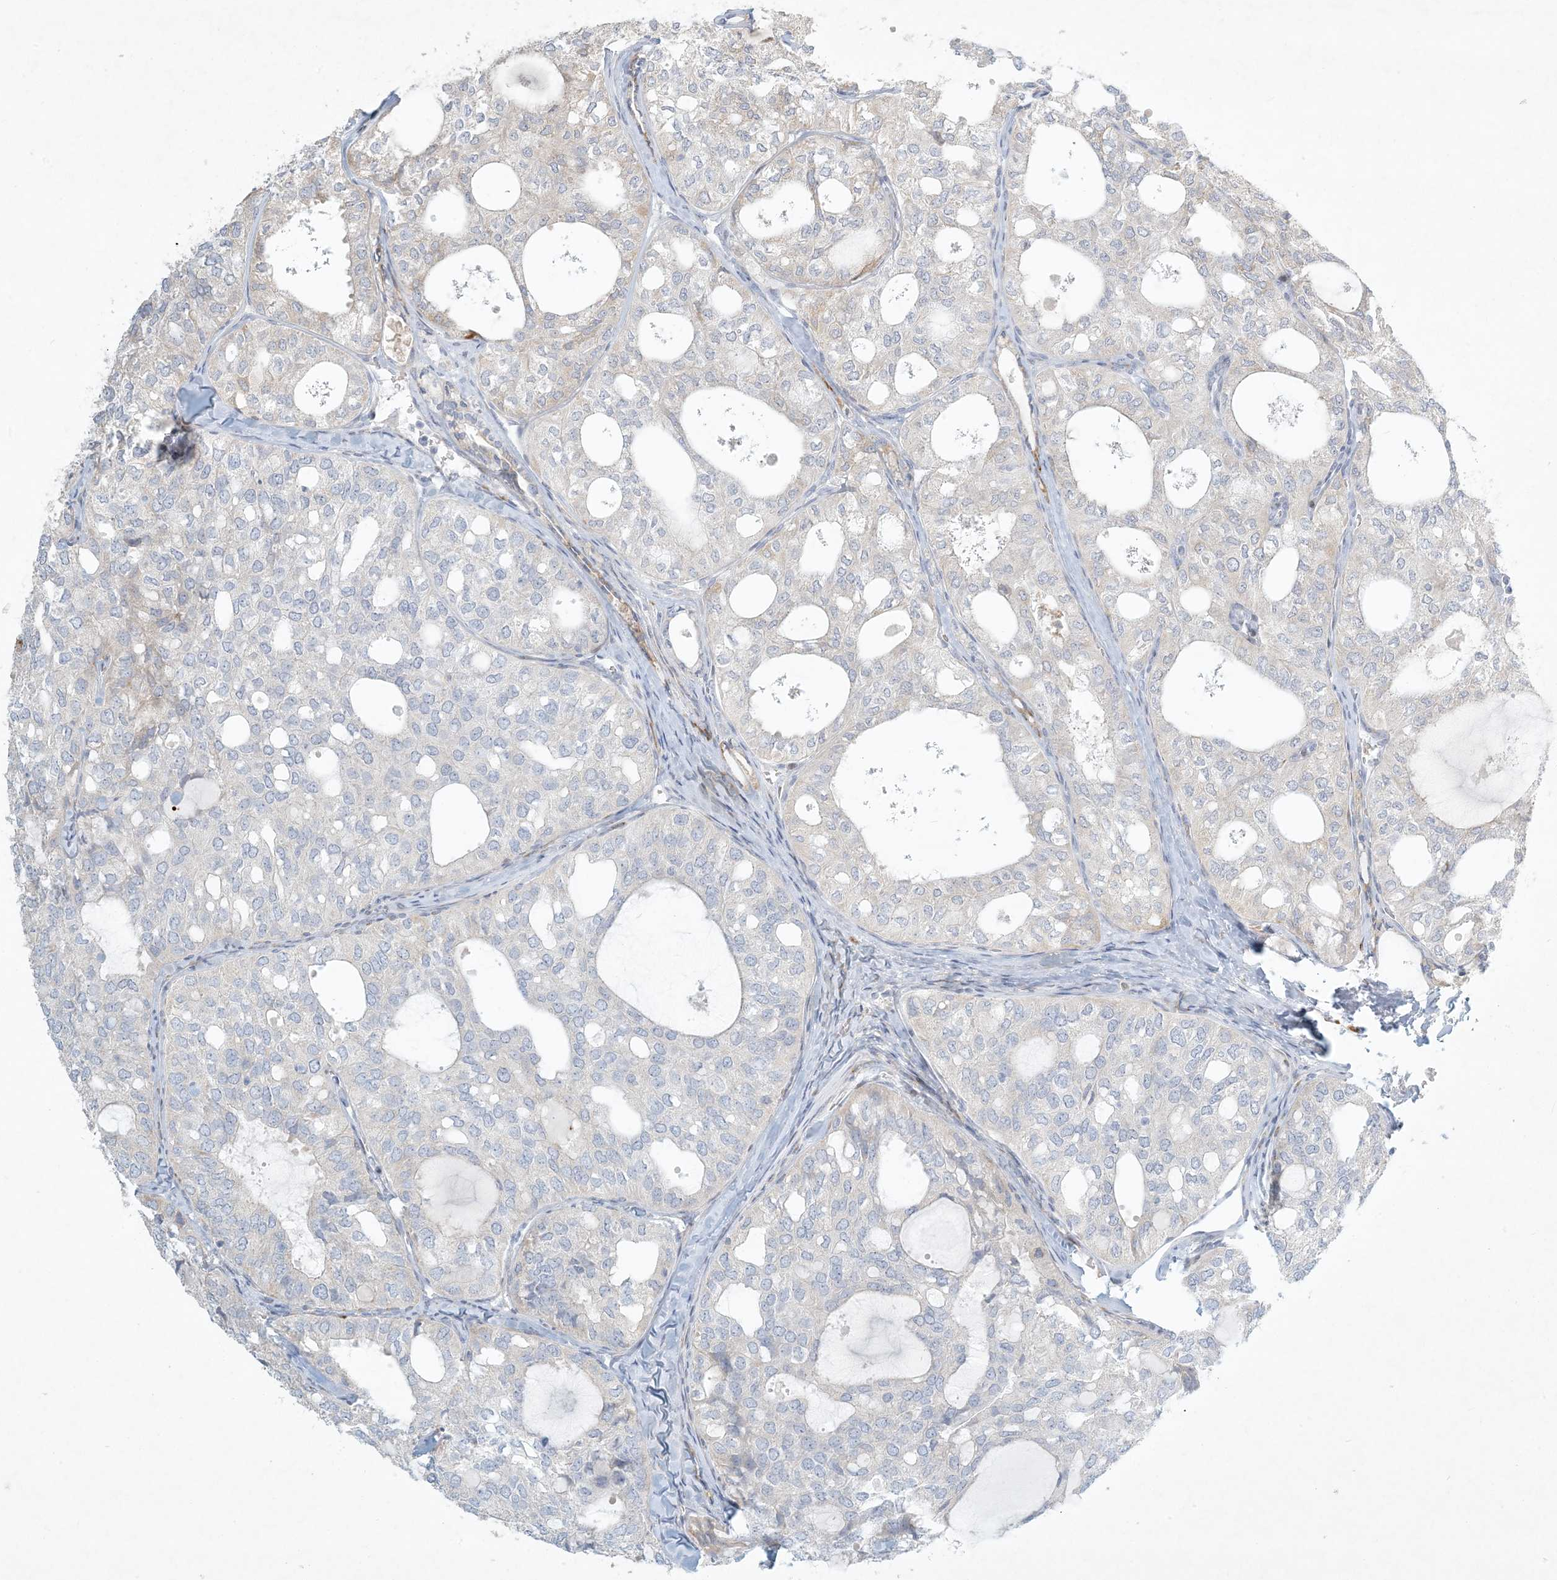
{"staining": {"intensity": "negative", "quantity": "none", "location": "none"}, "tissue": "thyroid cancer", "cell_type": "Tumor cells", "image_type": "cancer", "snomed": [{"axis": "morphology", "description": "Follicular adenoma carcinoma, NOS"}, {"axis": "topography", "description": "Thyroid gland"}], "caption": "A histopathology image of thyroid follicular adenoma carcinoma stained for a protein demonstrates no brown staining in tumor cells.", "gene": "ZNF385D", "patient": {"sex": "male", "age": 75}}